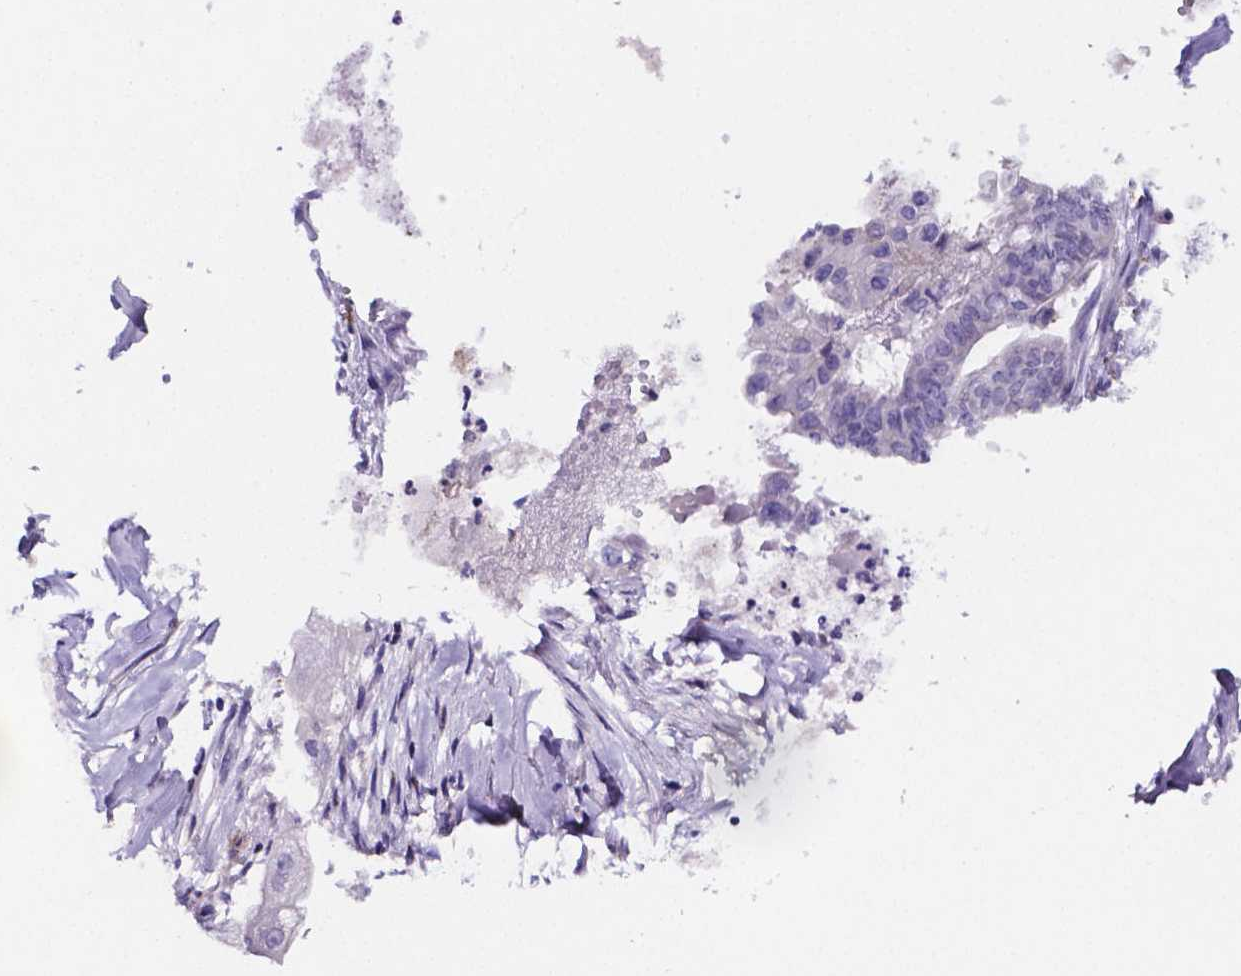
{"staining": {"intensity": "negative", "quantity": "none", "location": "none"}, "tissue": "colorectal cancer", "cell_type": "Tumor cells", "image_type": "cancer", "snomed": [{"axis": "morphology", "description": "Adenocarcinoma, NOS"}, {"axis": "topography", "description": "Colon"}], "caption": "Tumor cells are negative for protein expression in human colorectal cancer (adenocarcinoma).", "gene": "NRGN", "patient": {"sex": "male", "age": 65}}